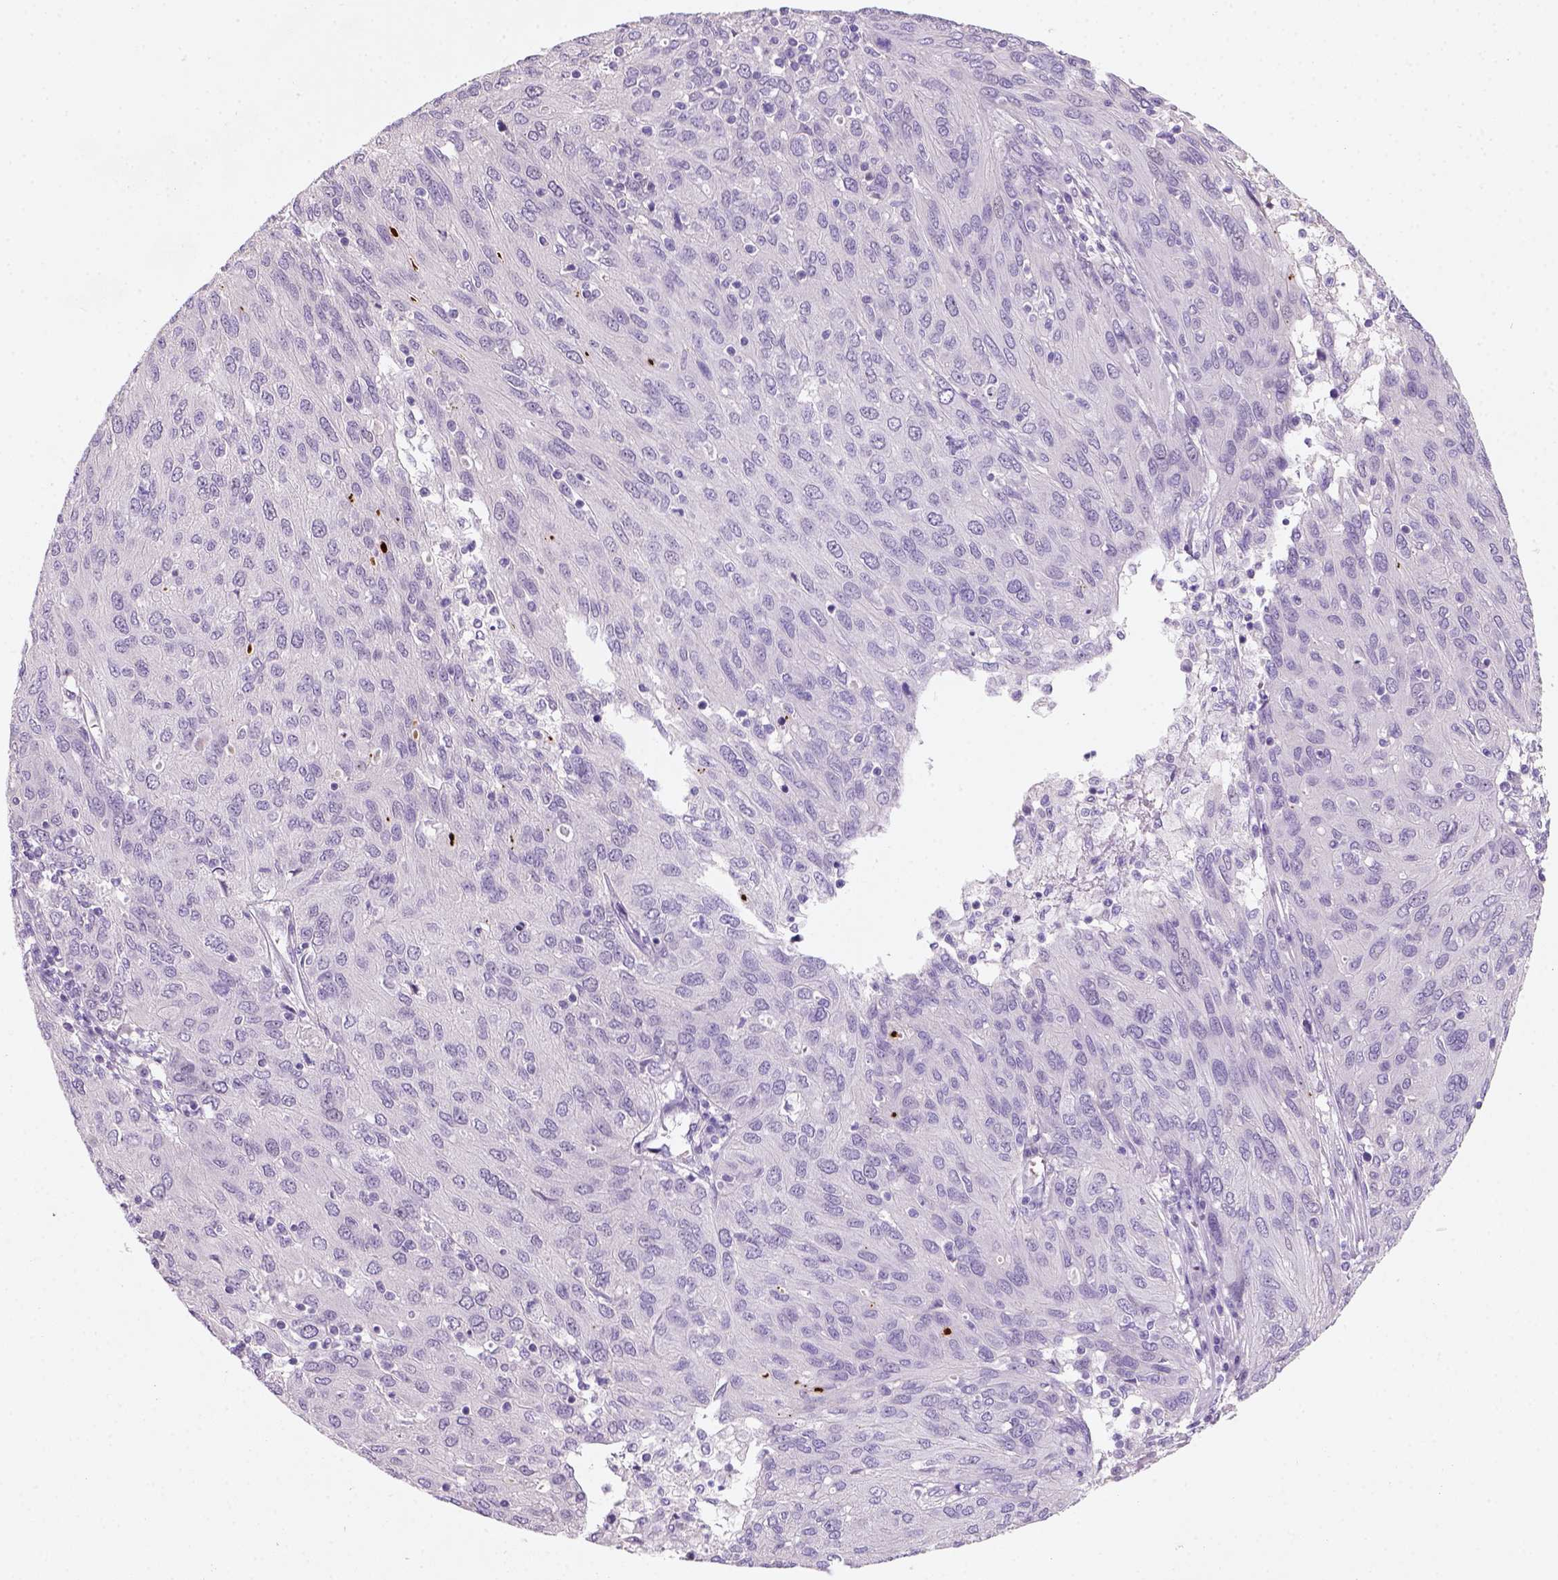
{"staining": {"intensity": "negative", "quantity": "none", "location": "none"}, "tissue": "ovarian cancer", "cell_type": "Tumor cells", "image_type": "cancer", "snomed": [{"axis": "morphology", "description": "Carcinoma, endometroid"}, {"axis": "topography", "description": "Ovary"}], "caption": "The photomicrograph shows no staining of tumor cells in endometroid carcinoma (ovarian).", "gene": "ZMAT4", "patient": {"sex": "female", "age": 50}}